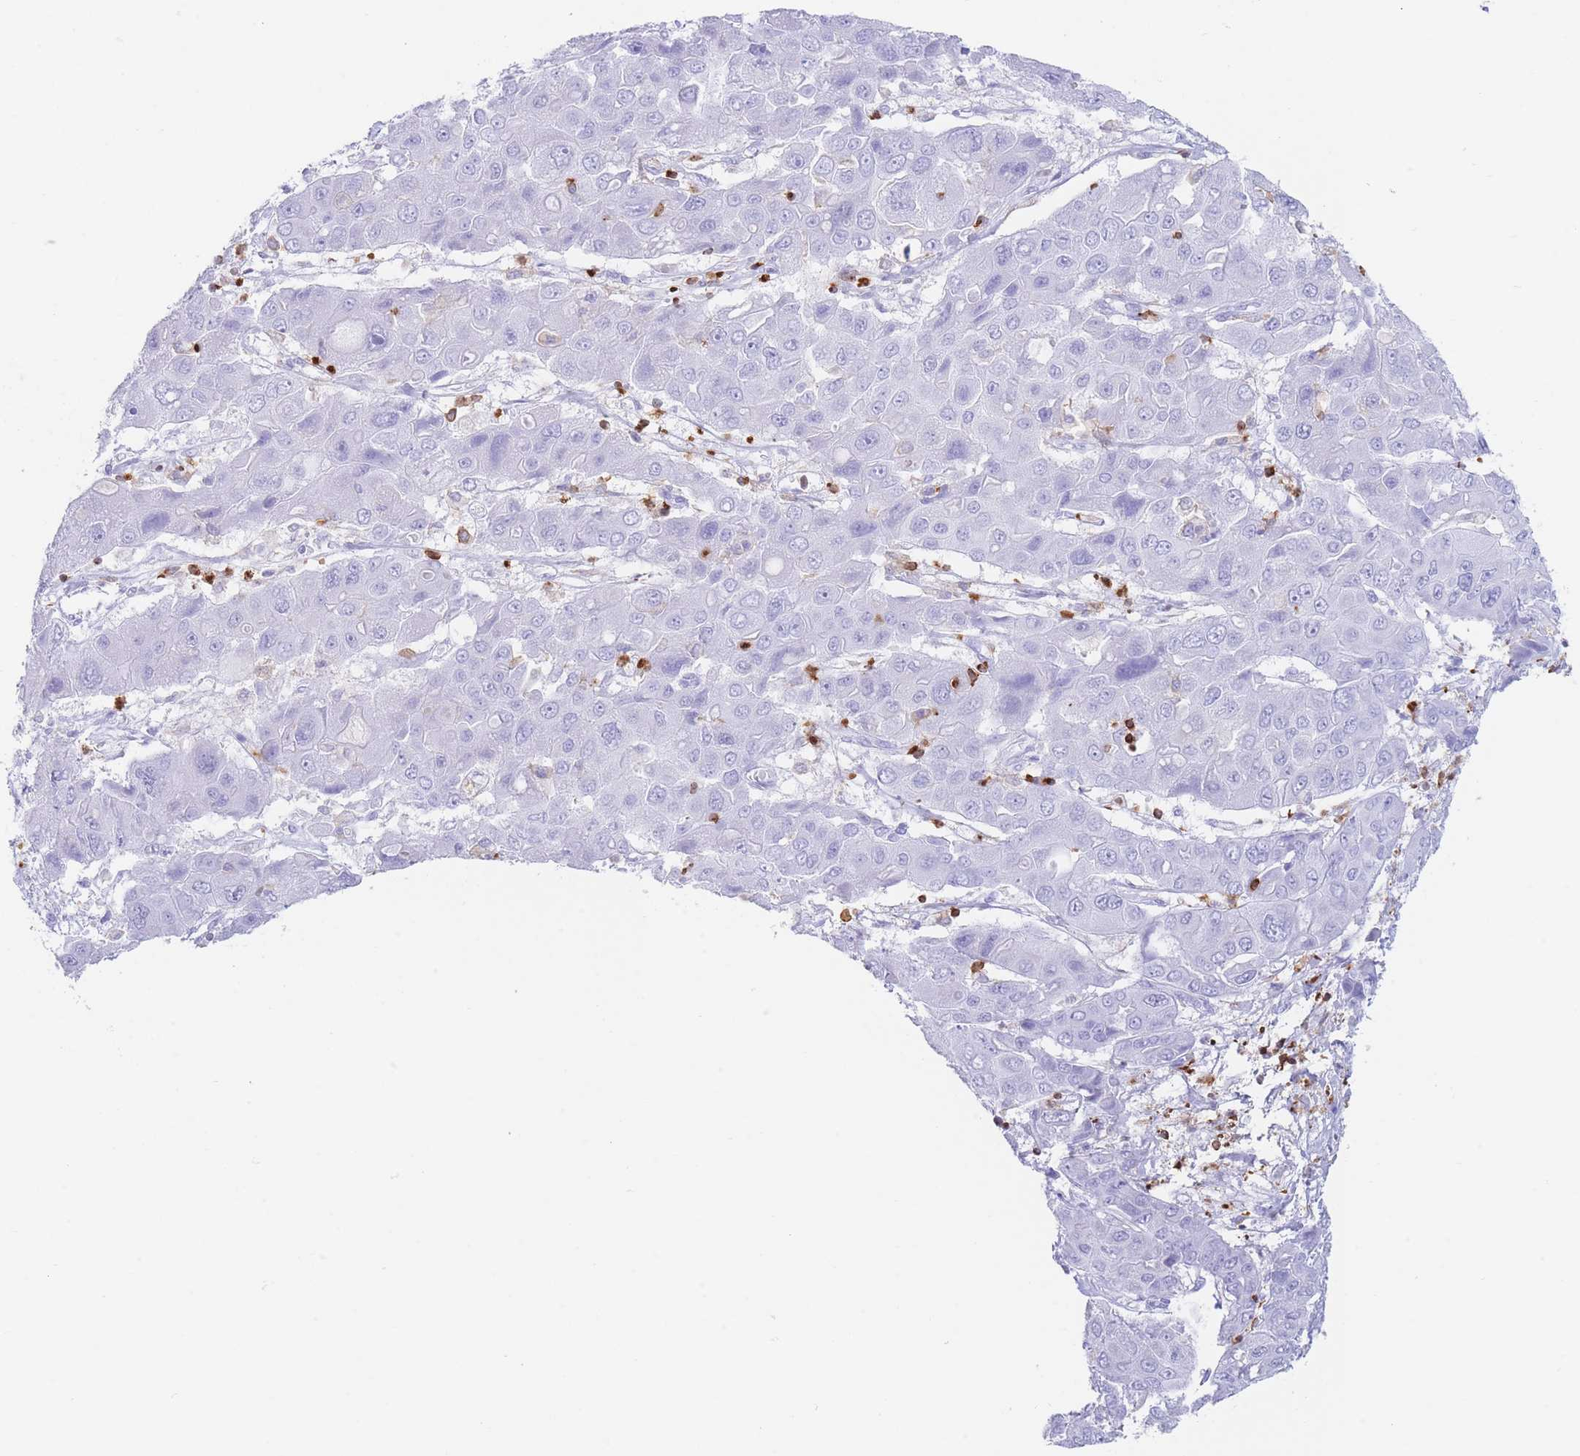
{"staining": {"intensity": "negative", "quantity": "none", "location": "none"}, "tissue": "liver cancer", "cell_type": "Tumor cells", "image_type": "cancer", "snomed": [{"axis": "morphology", "description": "Cholangiocarcinoma"}, {"axis": "topography", "description": "Liver"}], "caption": "The image displays no staining of tumor cells in liver cholangiocarcinoma.", "gene": "CORO1A", "patient": {"sex": "male", "age": 67}}